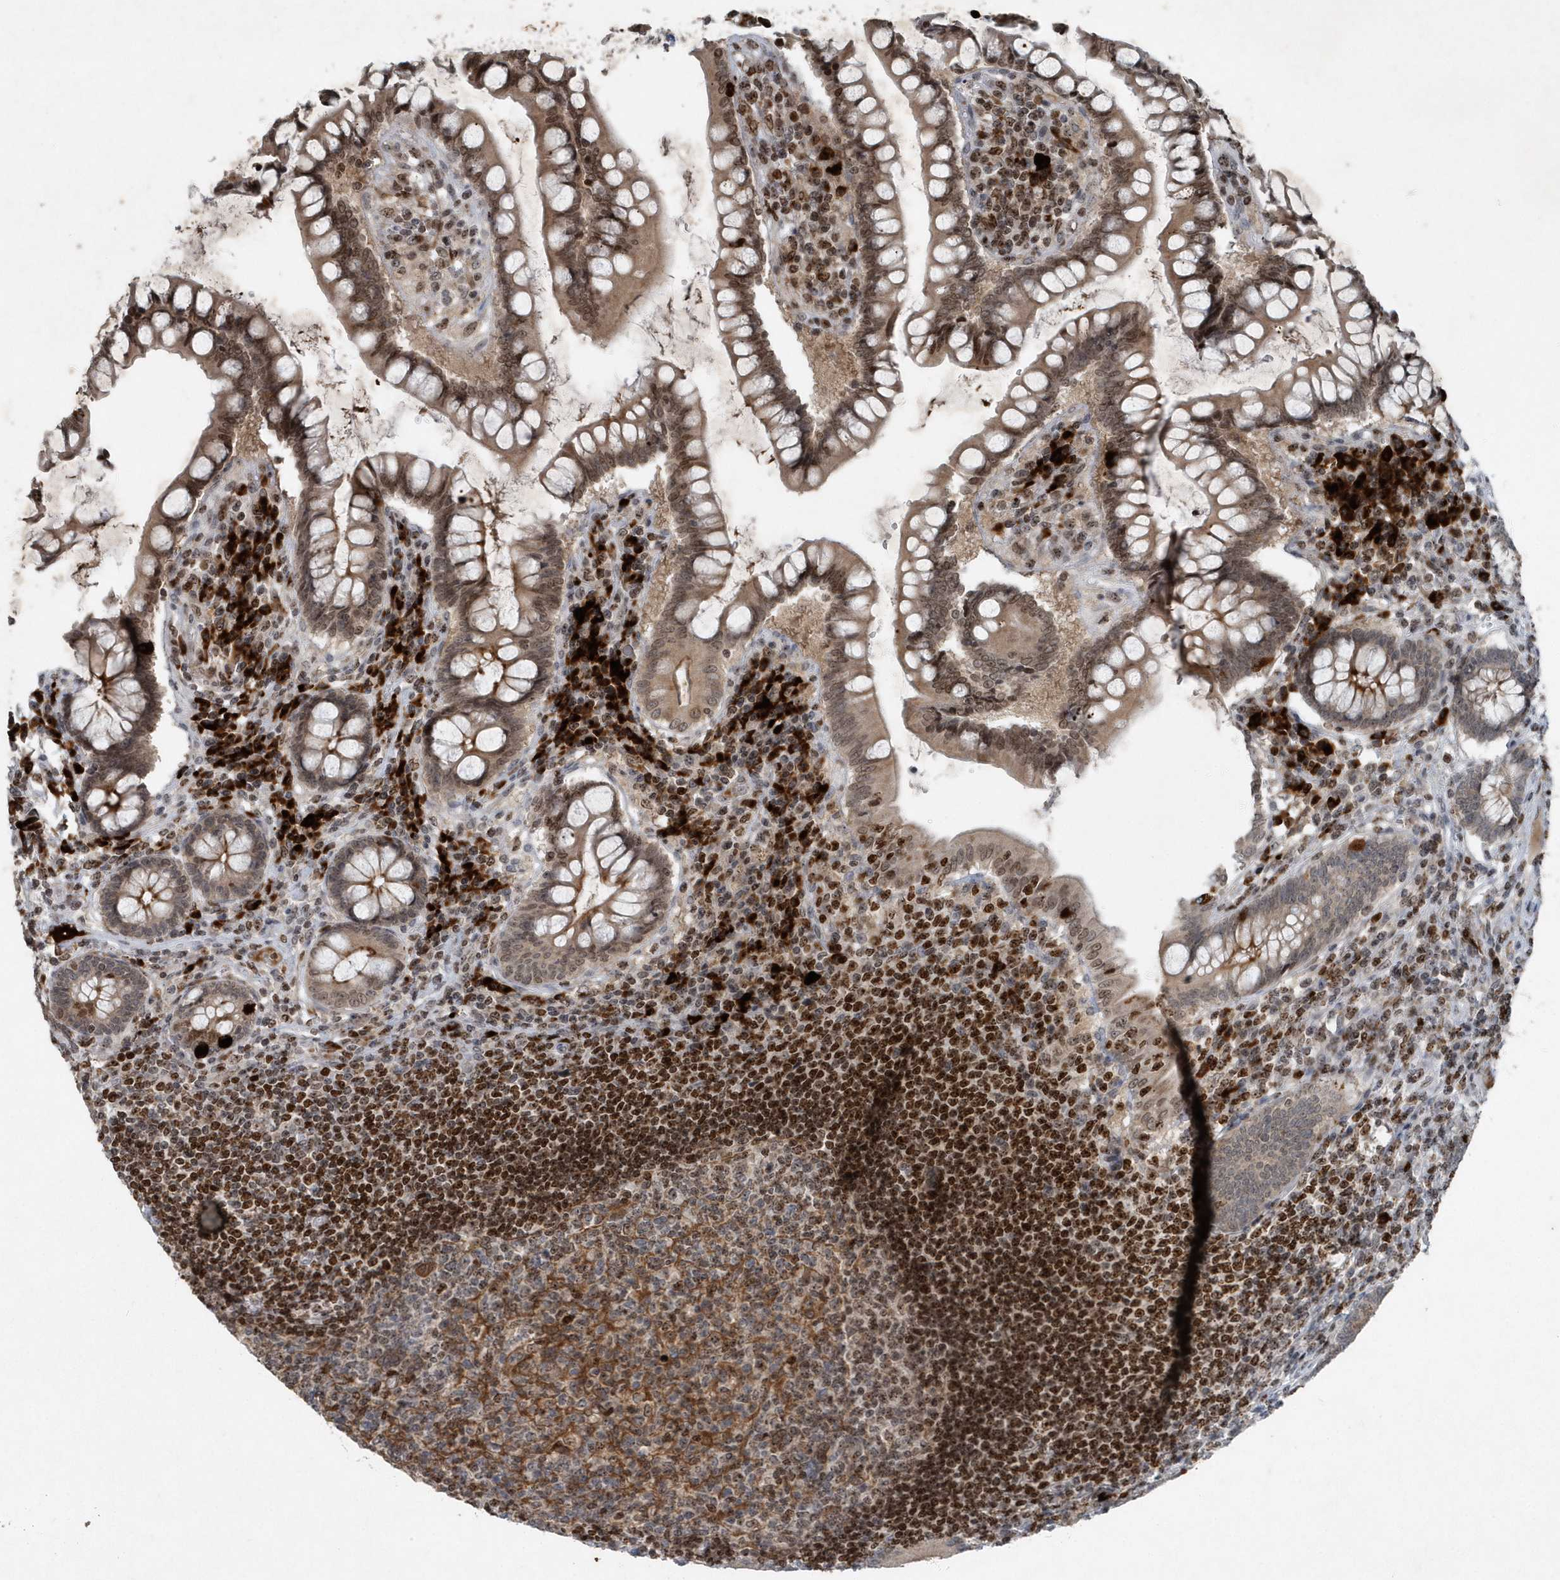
{"staining": {"intensity": "negative", "quantity": "none", "location": "none"}, "tissue": "colon", "cell_type": "Endothelial cells", "image_type": "normal", "snomed": [{"axis": "morphology", "description": "Normal tissue, NOS"}, {"axis": "topography", "description": "Colon"}], "caption": "Immunohistochemical staining of benign colon reveals no significant positivity in endothelial cells. Nuclei are stained in blue.", "gene": "QTRT2", "patient": {"sex": "female", "age": 79}}